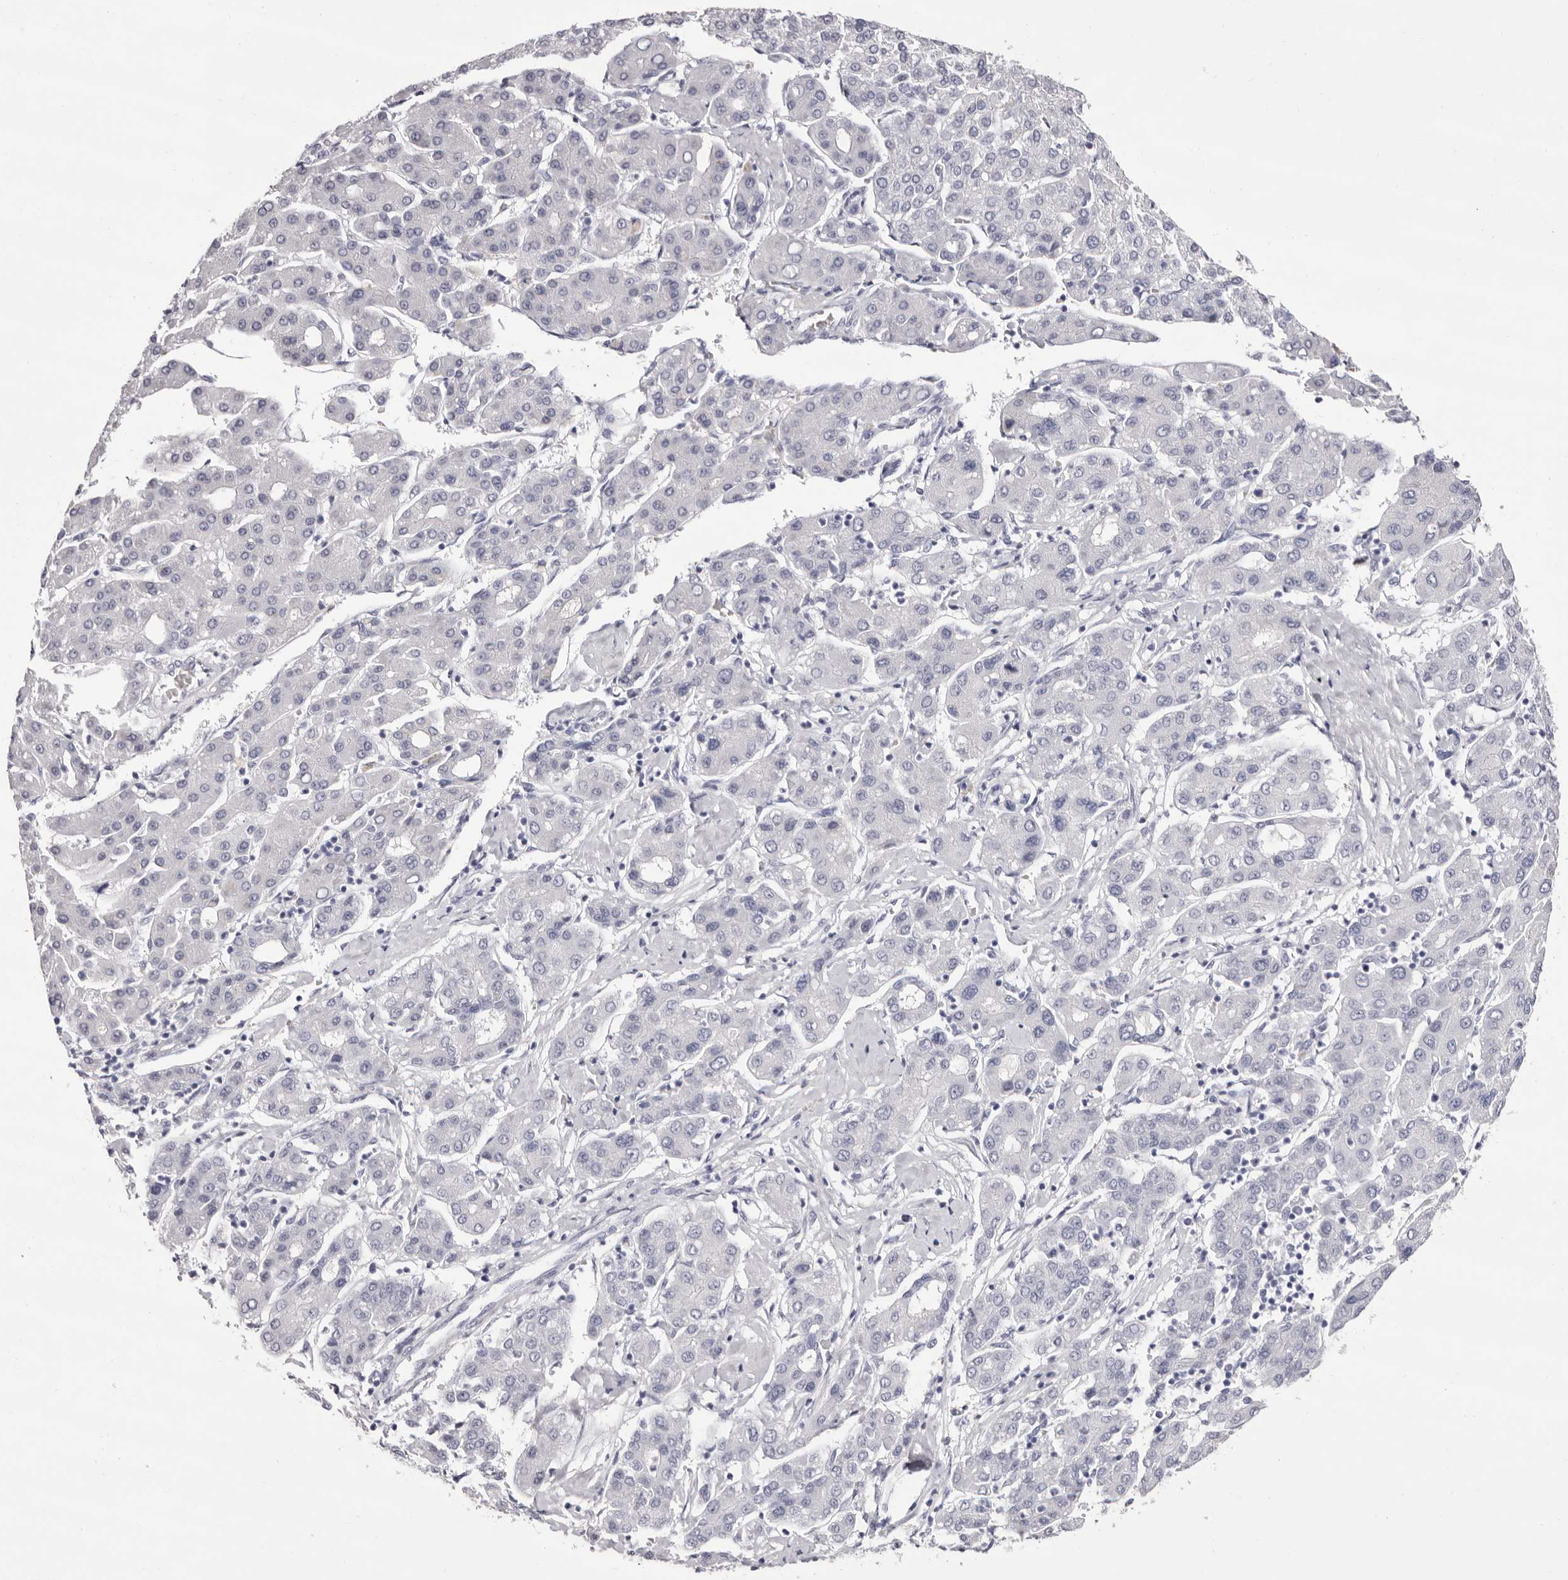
{"staining": {"intensity": "negative", "quantity": "none", "location": "none"}, "tissue": "liver cancer", "cell_type": "Tumor cells", "image_type": "cancer", "snomed": [{"axis": "morphology", "description": "Carcinoma, Hepatocellular, NOS"}, {"axis": "topography", "description": "Liver"}], "caption": "This is an immunohistochemistry (IHC) histopathology image of human liver cancer. There is no positivity in tumor cells.", "gene": "LPO", "patient": {"sex": "male", "age": 65}}